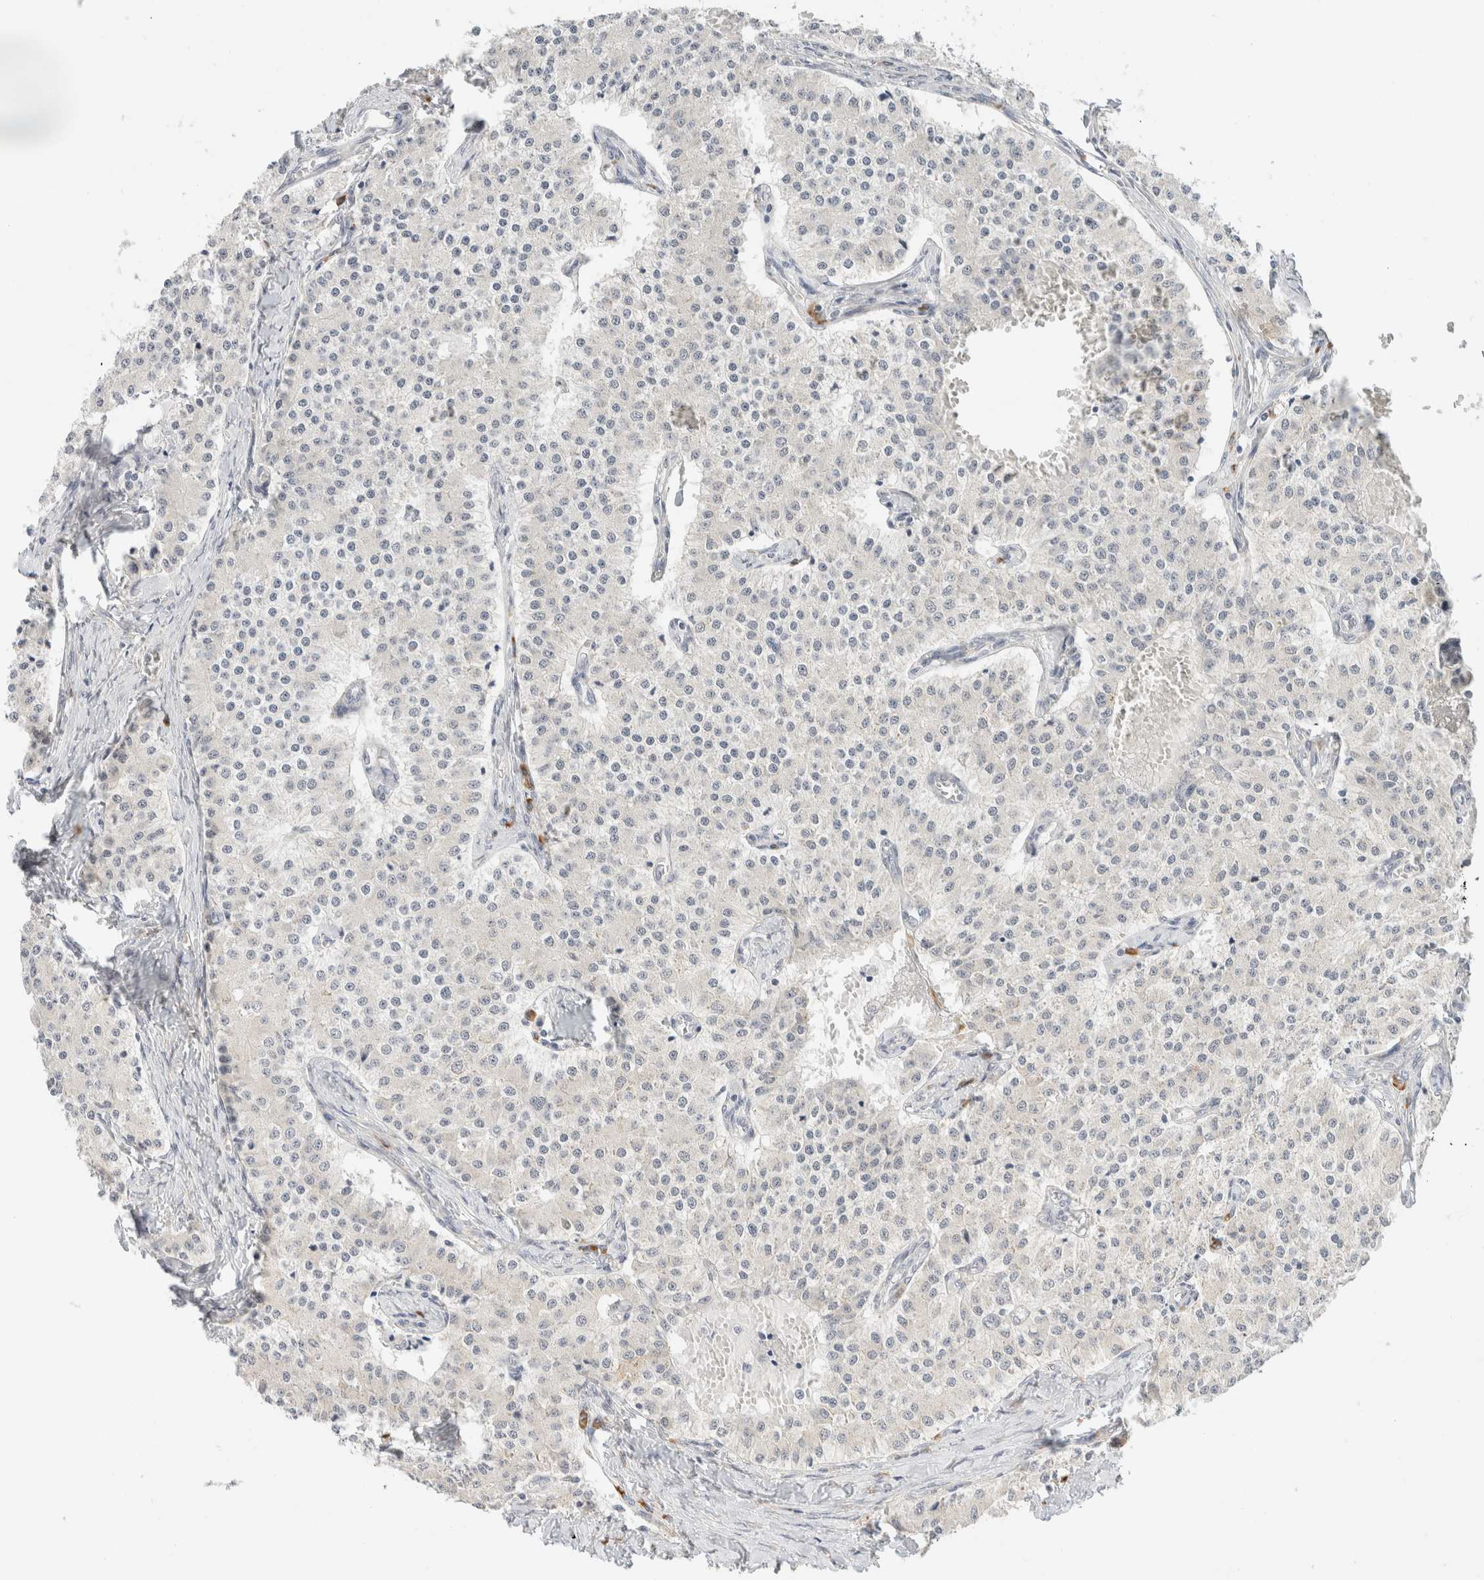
{"staining": {"intensity": "negative", "quantity": "none", "location": "none"}, "tissue": "carcinoid", "cell_type": "Tumor cells", "image_type": "cancer", "snomed": [{"axis": "morphology", "description": "Carcinoid, malignant, NOS"}, {"axis": "topography", "description": "Colon"}], "caption": "This is an IHC histopathology image of human carcinoid. There is no staining in tumor cells.", "gene": "HDLBP", "patient": {"sex": "female", "age": 52}}